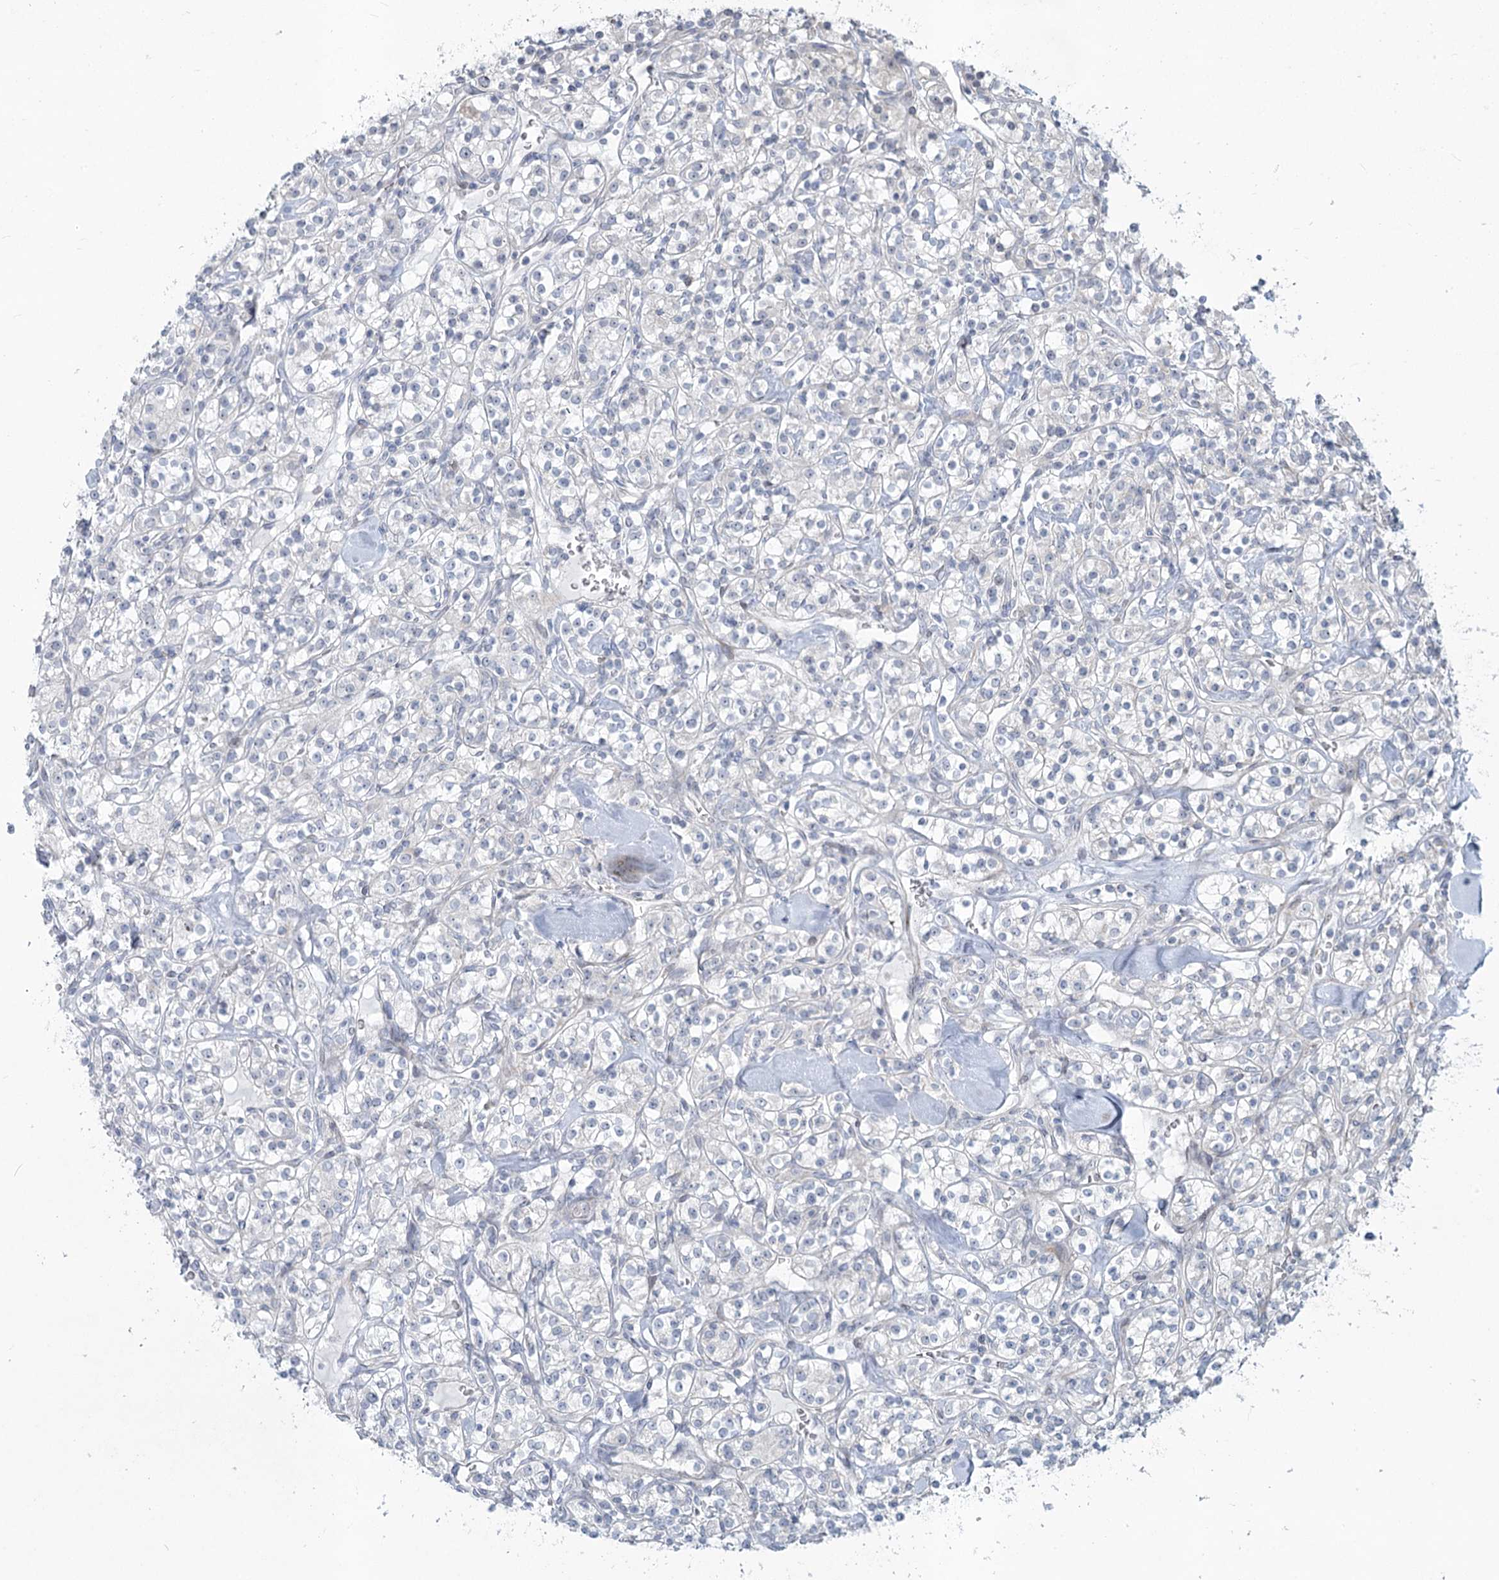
{"staining": {"intensity": "negative", "quantity": "none", "location": "none"}, "tissue": "renal cancer", "cell_type": "Tumor cells", "image_type": "cancer", "snomed": [{"axis": "morphology", "description": "Adenocarcinoma, NOS"}, {"axis": "topography", "description": "Kidney"}], "caption": "Photomicrograph shows no protein positivity in tumor cells of renal adenocarcinoma tissue. (Immunohistochemistry (ihc), brightfield microscopy, high magnification).", "gene": "ABITRAM", "patient": {"sex": "male", "age": 77}}